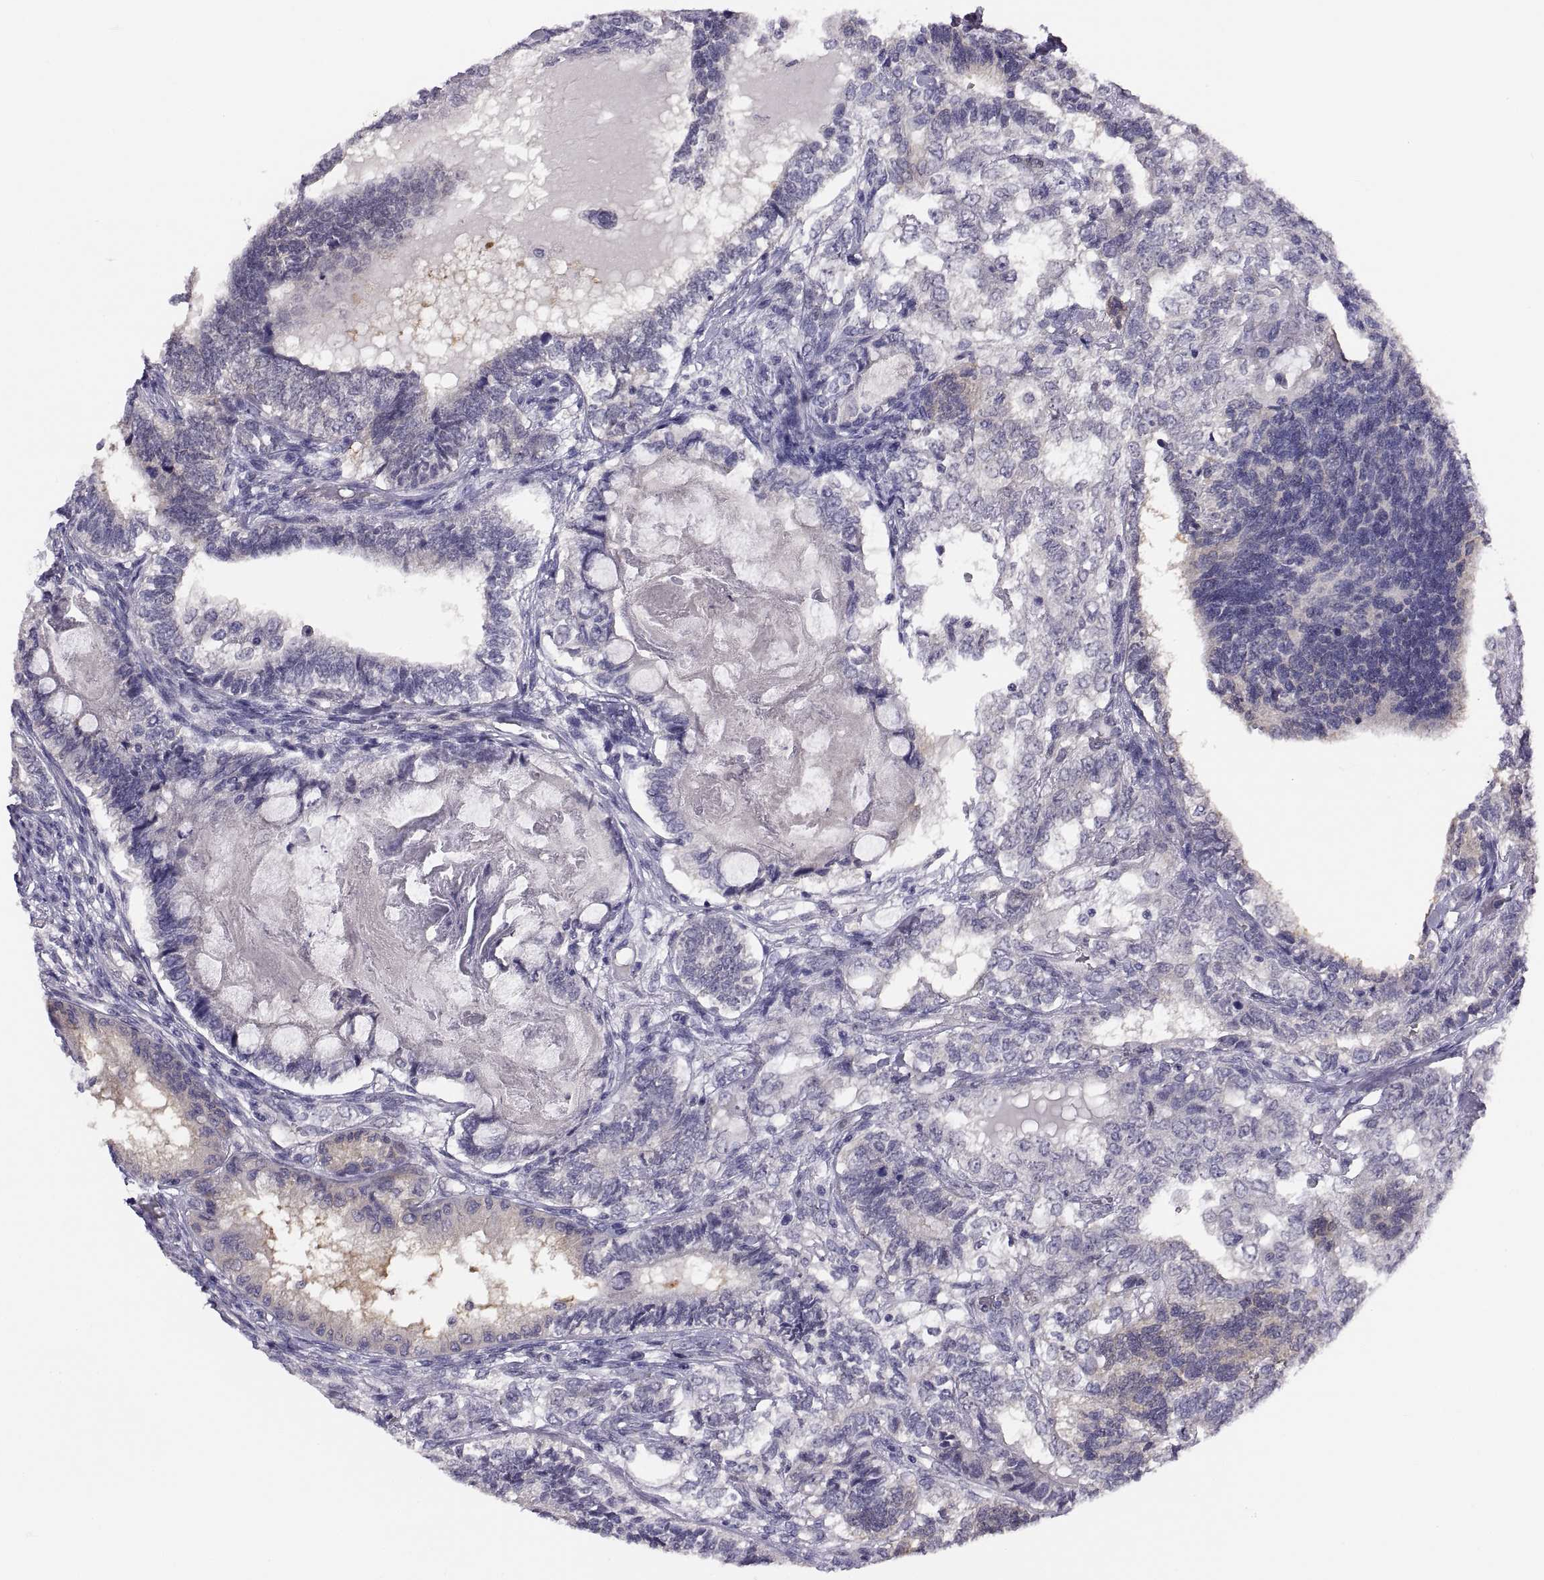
{"staining": {"intensity": "negative", "quantity": "none", "location": "none"}, "tissue": "testis cancer", "cell_type": "Tumor cells", "image_type": "cancer", "snomed": [{"axis": "morphology", "description": "Seminoma, NOS"}, {"axis": "morphology", "description": "Carcinoma, Embryonal, NOS"}, {"axis": "topography", "description": "Testis"}], "caption": "This is a image of IHC staining of testis cancer, which shows no positivity in tumor cells.", "gene": "STRC", "patient": {"sex": "male", "age": 41}}